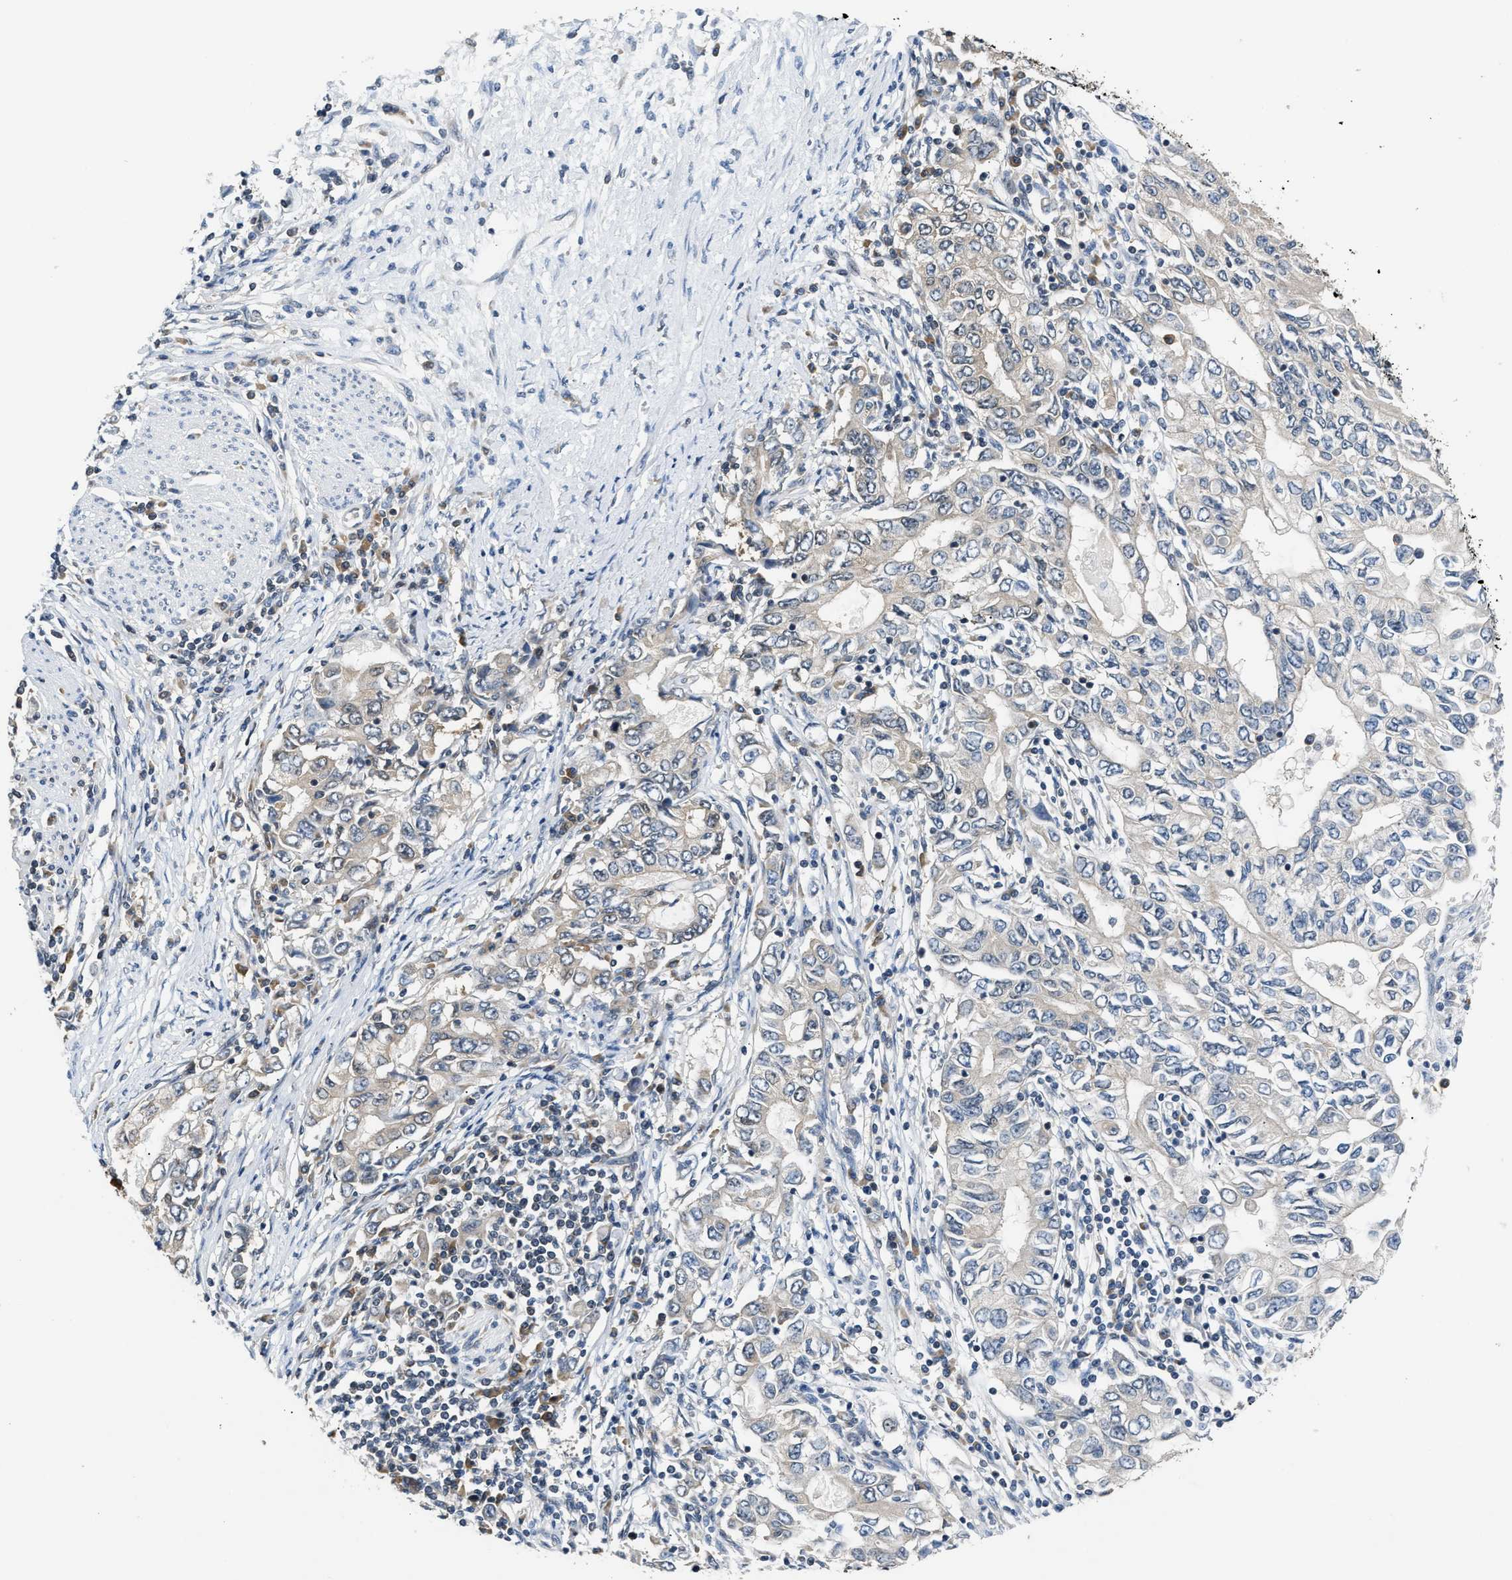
{"staining": {"intensity": "weak", "quantity": "<25%", "location": "cytoplasmic/membranous"}, "tissue": "stomach cancer", "cell_type": "Tumor cells", "image_type": "cancer", "snomed": [{"axis": "morphology", "description": "Adenocarcinoma, NOS"}, {"axis": "topography", "description": "Stomach, lower"}], "caption": "High magnification brightfield microscopy of stomach adenocarcinoma stained with DAB (3,3'-diaminobenzidine) (brown) and counterstained with hematoxylin (blue): tumor cells show no significant positivity.", "gene": "RAB29", "patient": {"sex": "female", "age": 72}}